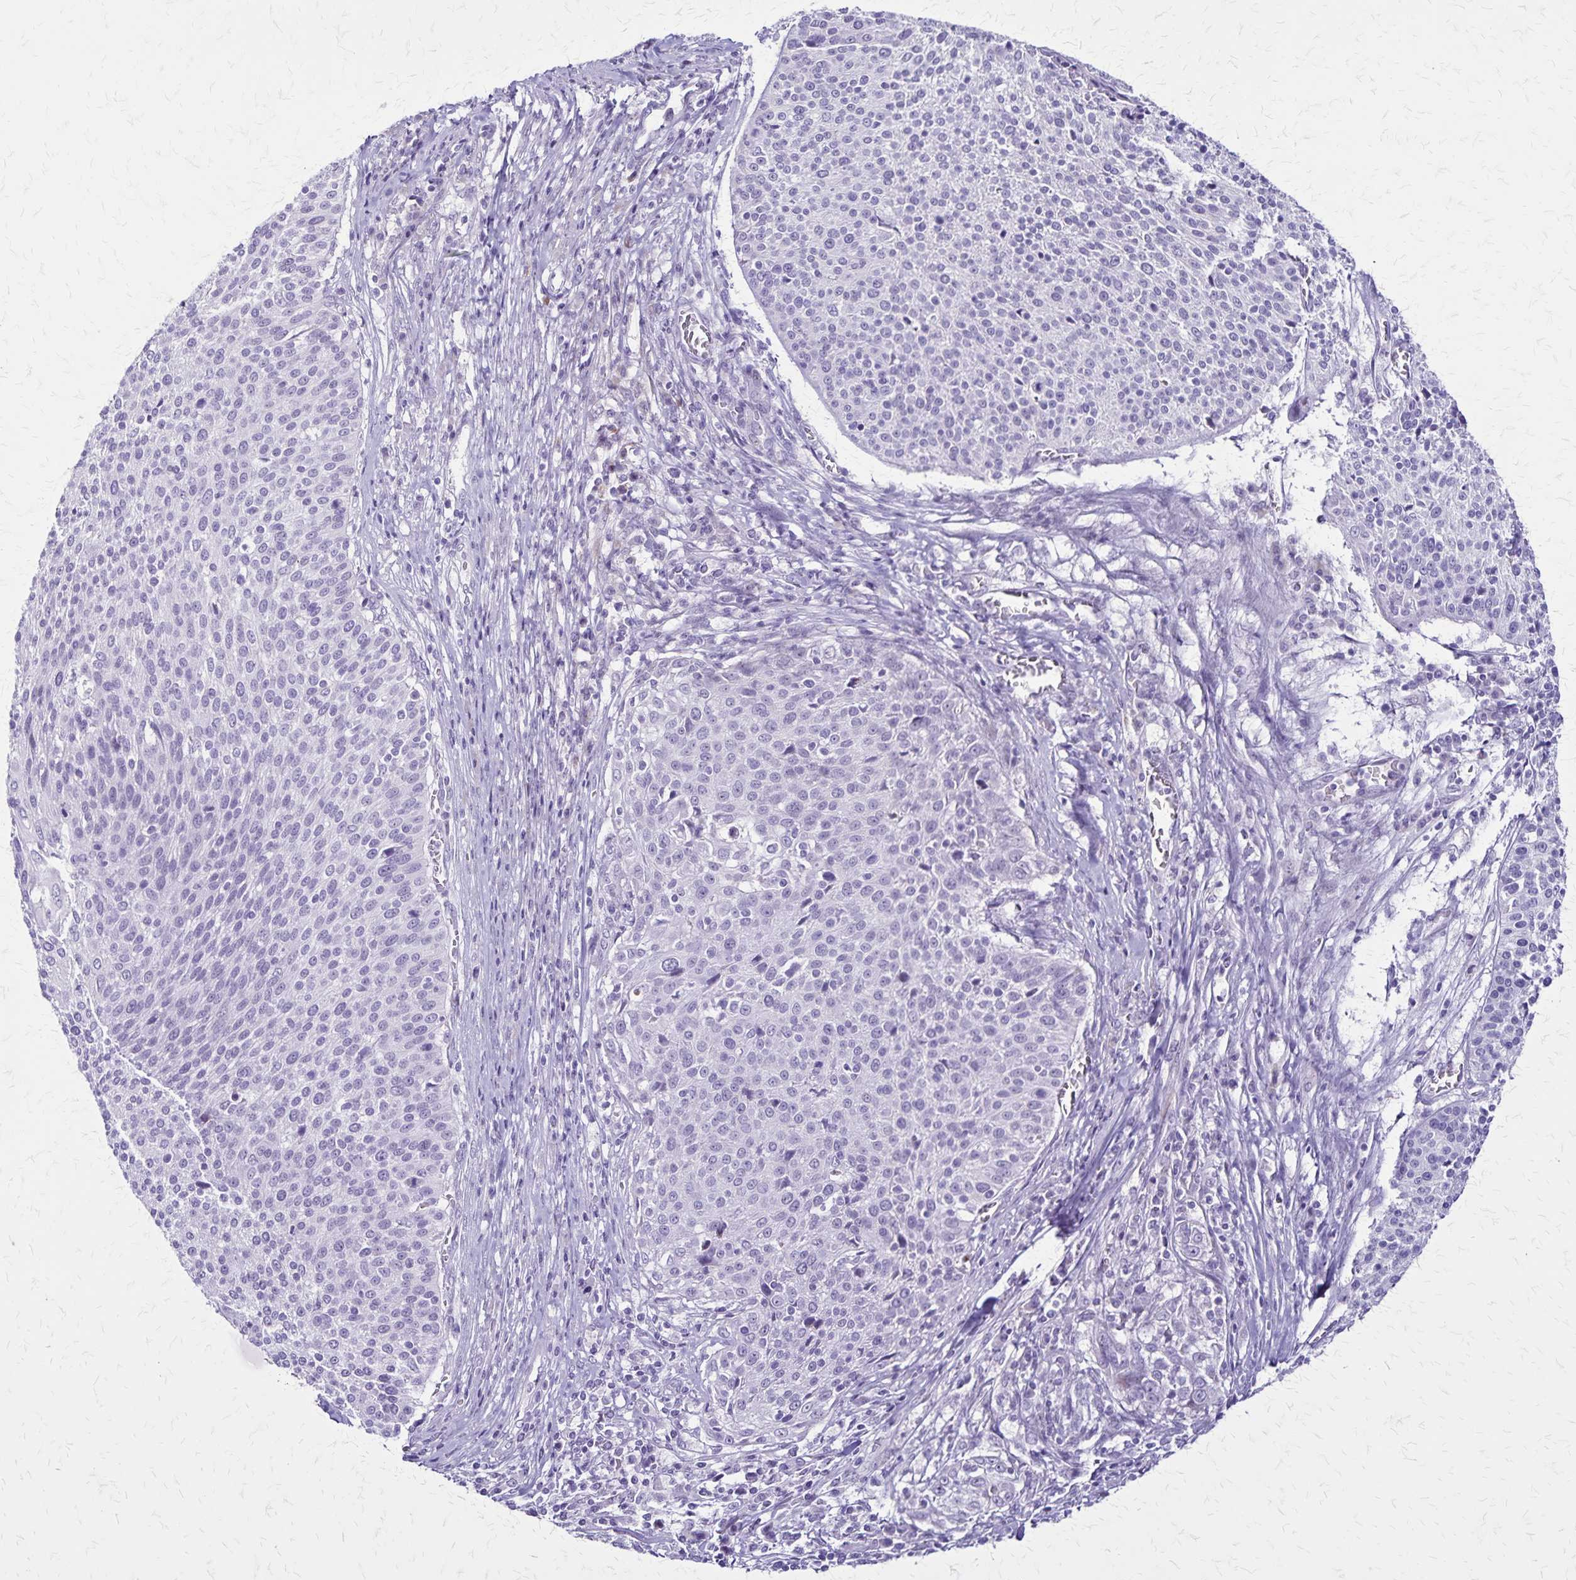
{"staining": {"intensity": "negative", "quantity": "none", "location": "none"}, "tissue": "cervical cancer", "cell_type": "Tumor cells", "image_type": "cancer", "snomed": [{"axis": "morphology", "description": "Squamous cell carcinoma, NOS"}, {"axis": "topography", "description": "Cervix"}], "caption": "The IHC micrograph has no significant staining in tumor cells of cervical cancer (squamous cell carcinoma) tissue.", "gene": "OR51B5", "patient": {"sex": "female", "age": 31}}